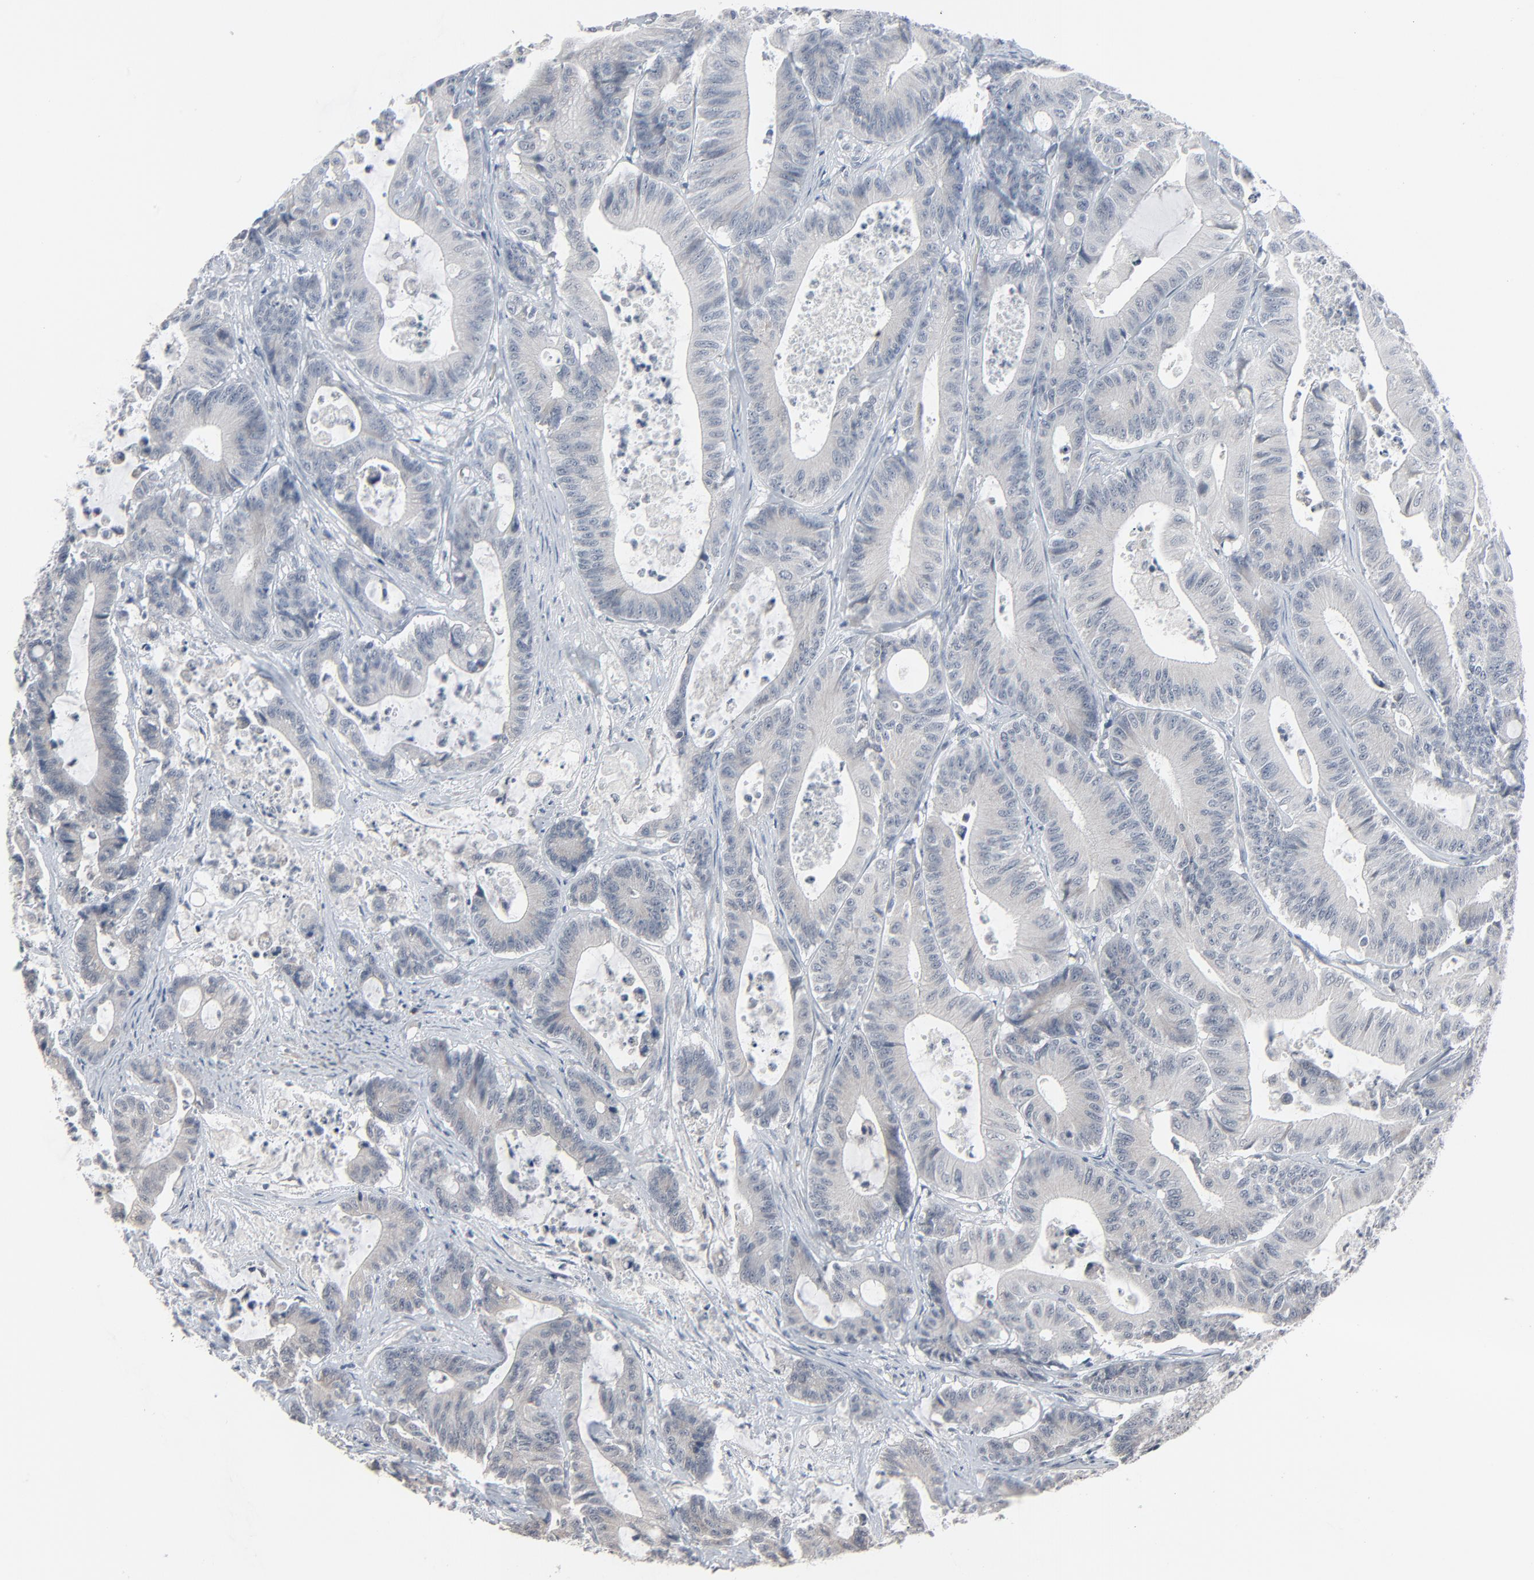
{"staining": {"intensity": "weak", "quantity": "<25%", "location": "cytoplasmic/membranous"}, "tissue": "colorectal cancer", "cell_type": "Tumor cells", "image_type": "cancer", "snomed": [{"axis": "morphology", "description": "Adenocarcinoma, NOS"}, {"axis": "topography", "description": "Colon"}], "caption": "Human colorectal adenocarcinoma stained for a protein using immunohistochemistry (IHC) exhibits no expression in tumor cells.", "gene": "SAGE1", "patient": {"sex": "female", "age": 84}}